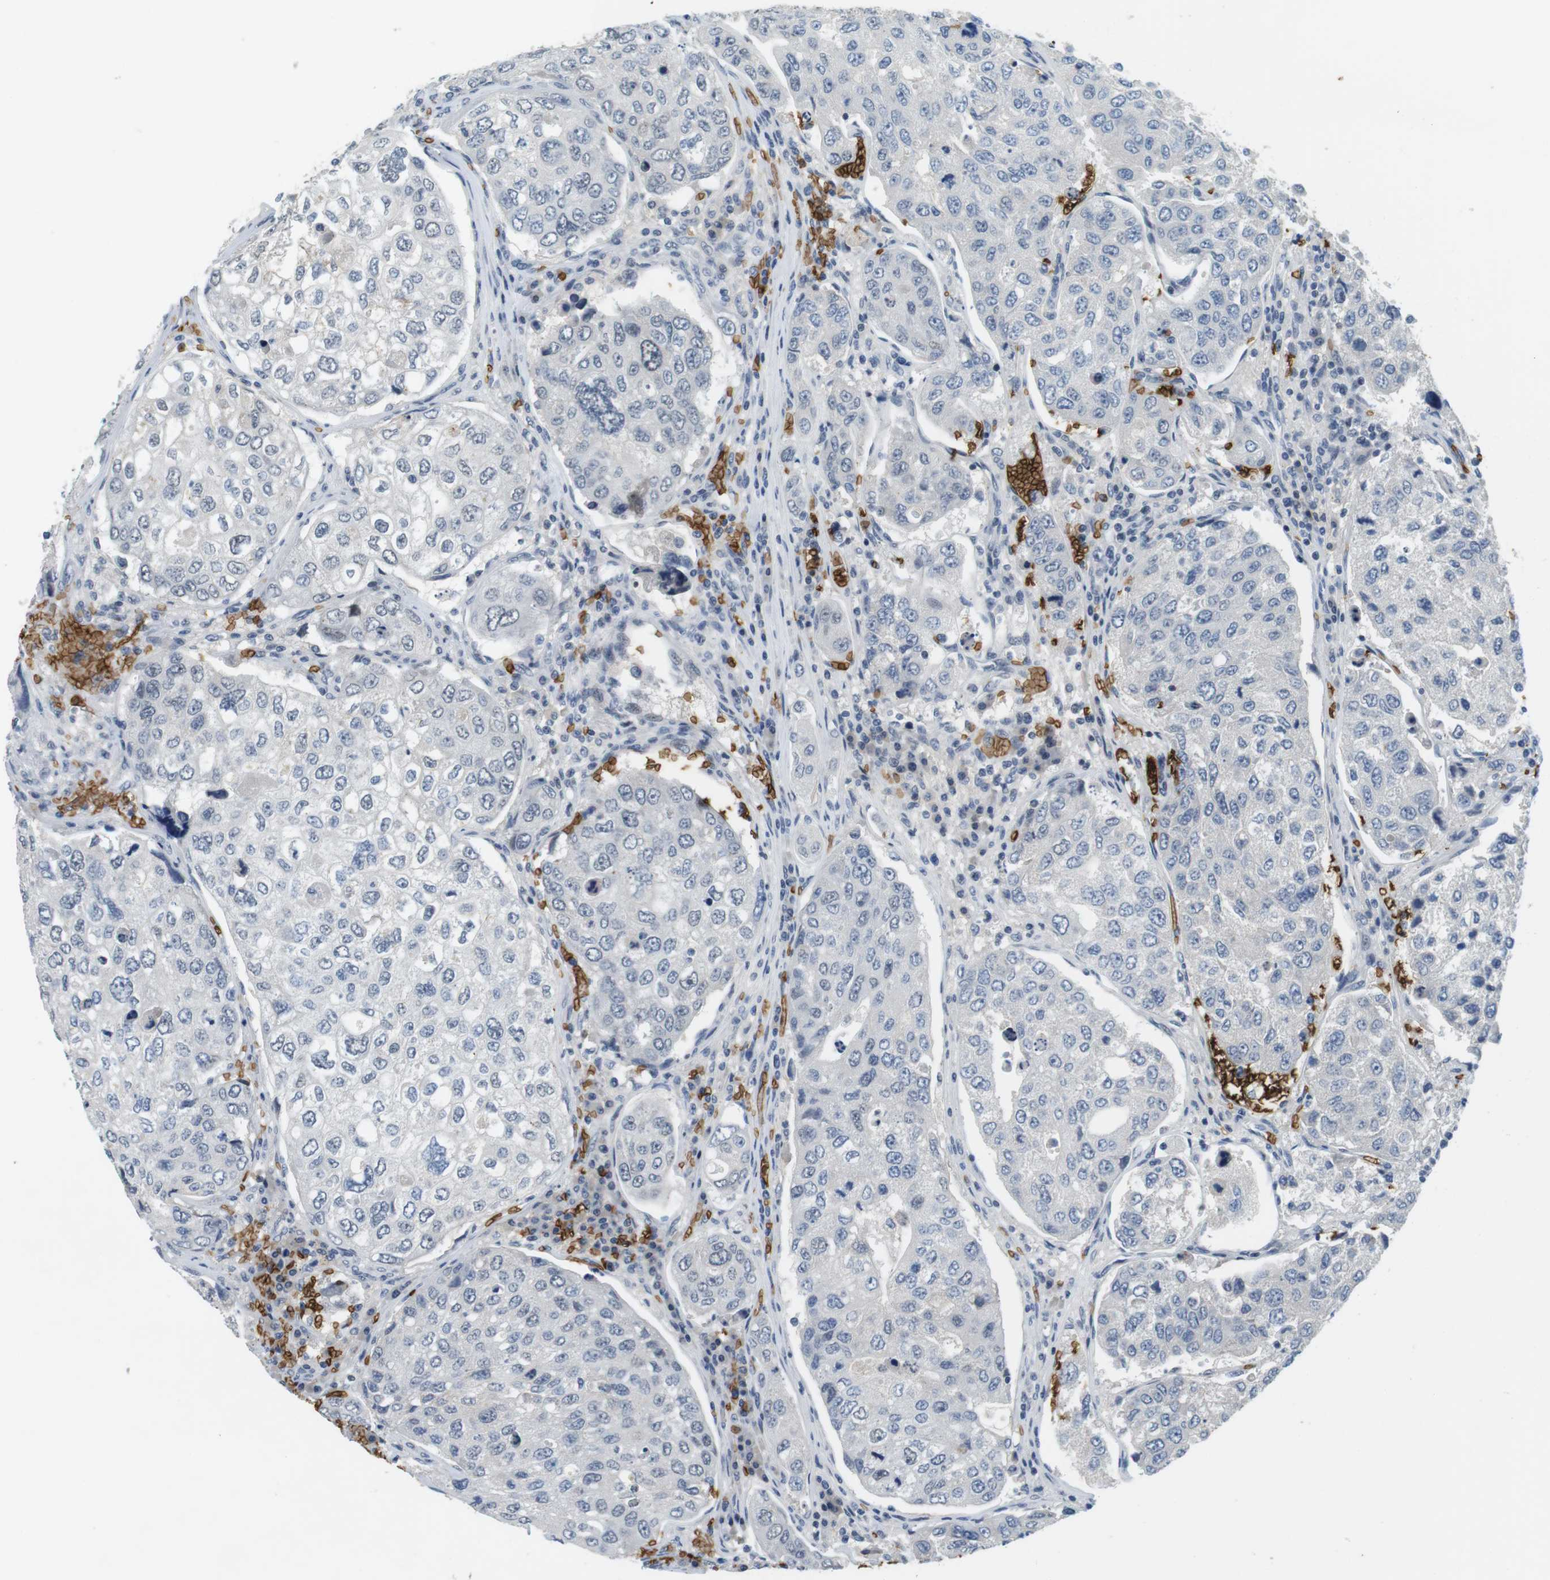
{"staining": {"intensity": "negative", "quantity": "none", "location": "none"}, "tissue": "urothelial cancer", "cell_type": "Tumor cells", "image_type": "cancer", "snomed": [{"axis": "morphology", "description": "Urothelial carcinoma, High grade"}, {"axis": "topography", "description": "Lymph node"}, {"axis": "topography", "description": "Urinary bladder"}], "caption": "Immunohistochemistry histopathology image of neoplastic tissue: human high-grade urothelial carcinoma stained with DAB (3,3'-diaminobenzidine) reveals no significant protein staining in tumor cells.", "gene": "SLC4A1", "patient": {"sex": "male", "age": 51}}